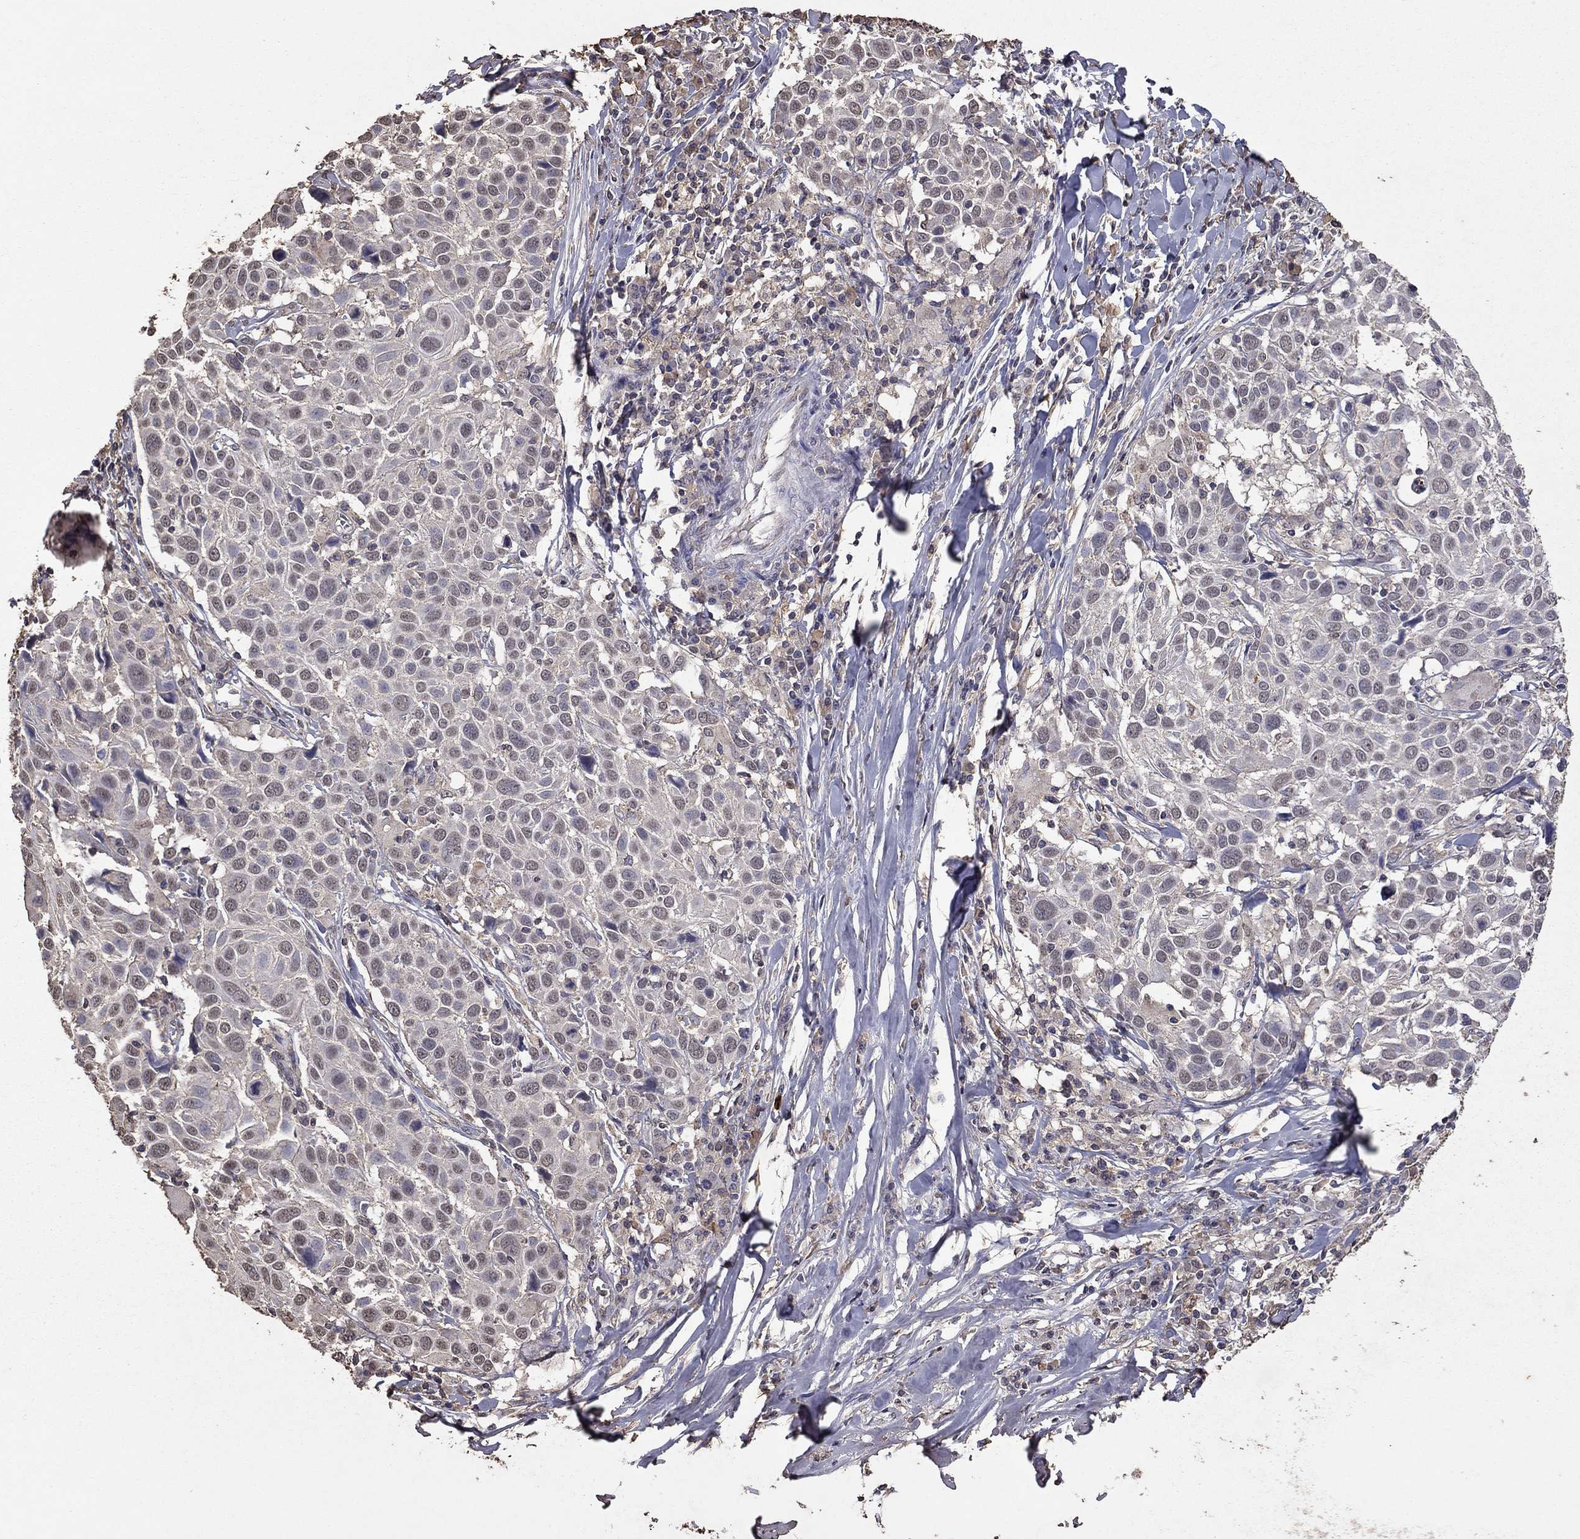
{"staining": {"intensity": "negative", "quantity": "none", "location": "none"}, "tissue": "lung cancer", "cell_type": "Tumor cells", "image_type": "cancer", "snomed": [{"axis": "morphology", "description": "Squamous cell carcinoma, NOS"}, {"axis": "topography", "description": "Lung"}], "caption": "The photomicrograph displays no staining of tumor cells in lung cancer (squamous cell carcinoma).", "gene": "SERPINA5", "patient": {"sex": "male", "age": 57}}